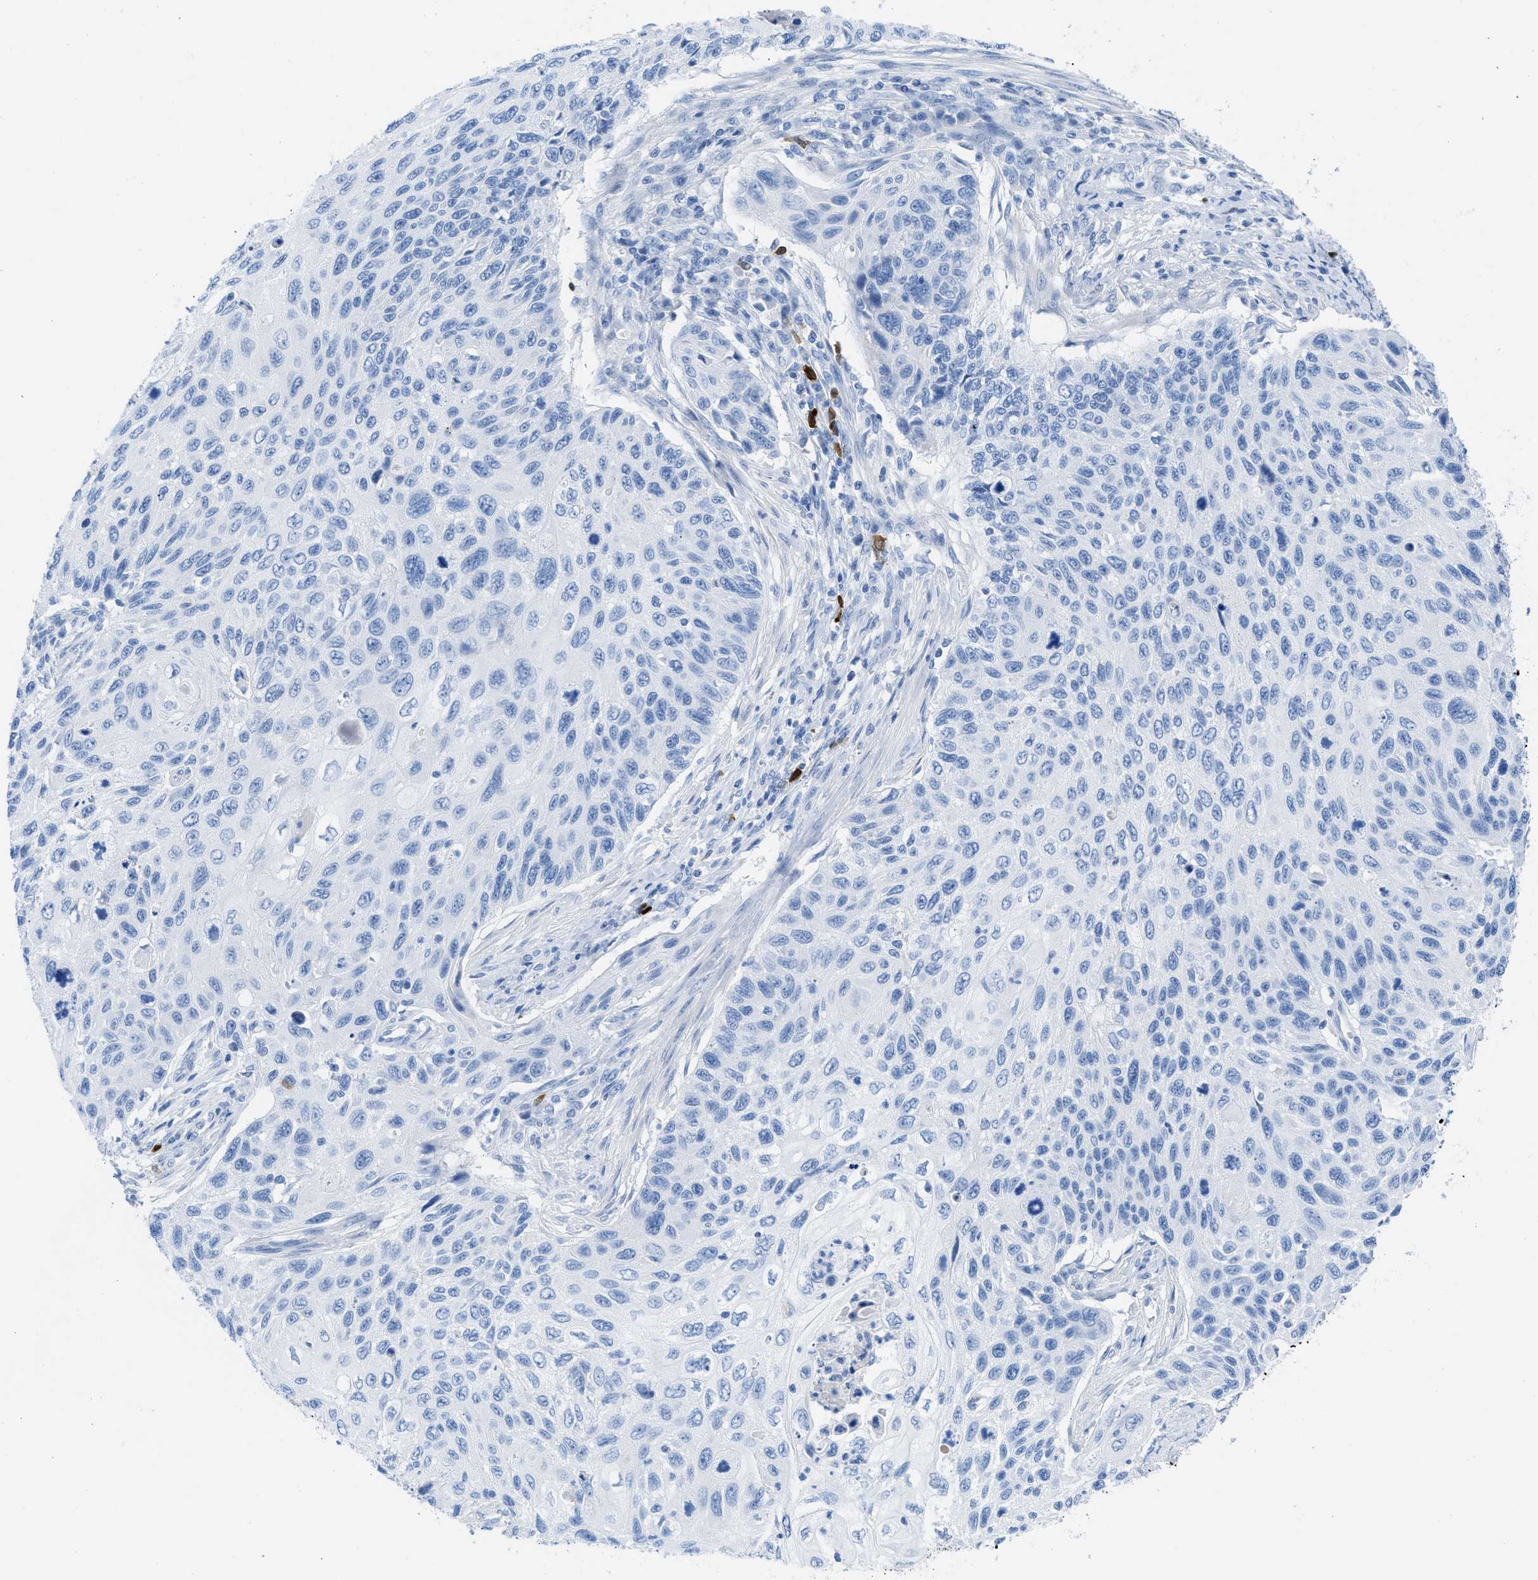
{"staining": {"intensity": "negative", "quantity": "none", "location": "none"}, "tissue": "cervical cancer", "cell_type": "Tumor cells", "image_type": "cancer", "snomed": [{"axis": "morphology", "description": "Squamous cell carcinoma, NOS"}, {"axis": "topography", "description": "Cervix"}], "caption": "Immunohistochemistry of squamous cell carcinoma (cervical) shows no staining in tumor cells. (Brightfield microscopy of DAB immunohistochemistry at high magnification).", "gene": "TCL1A", "patient": {"sex": "female", "age": 70}}